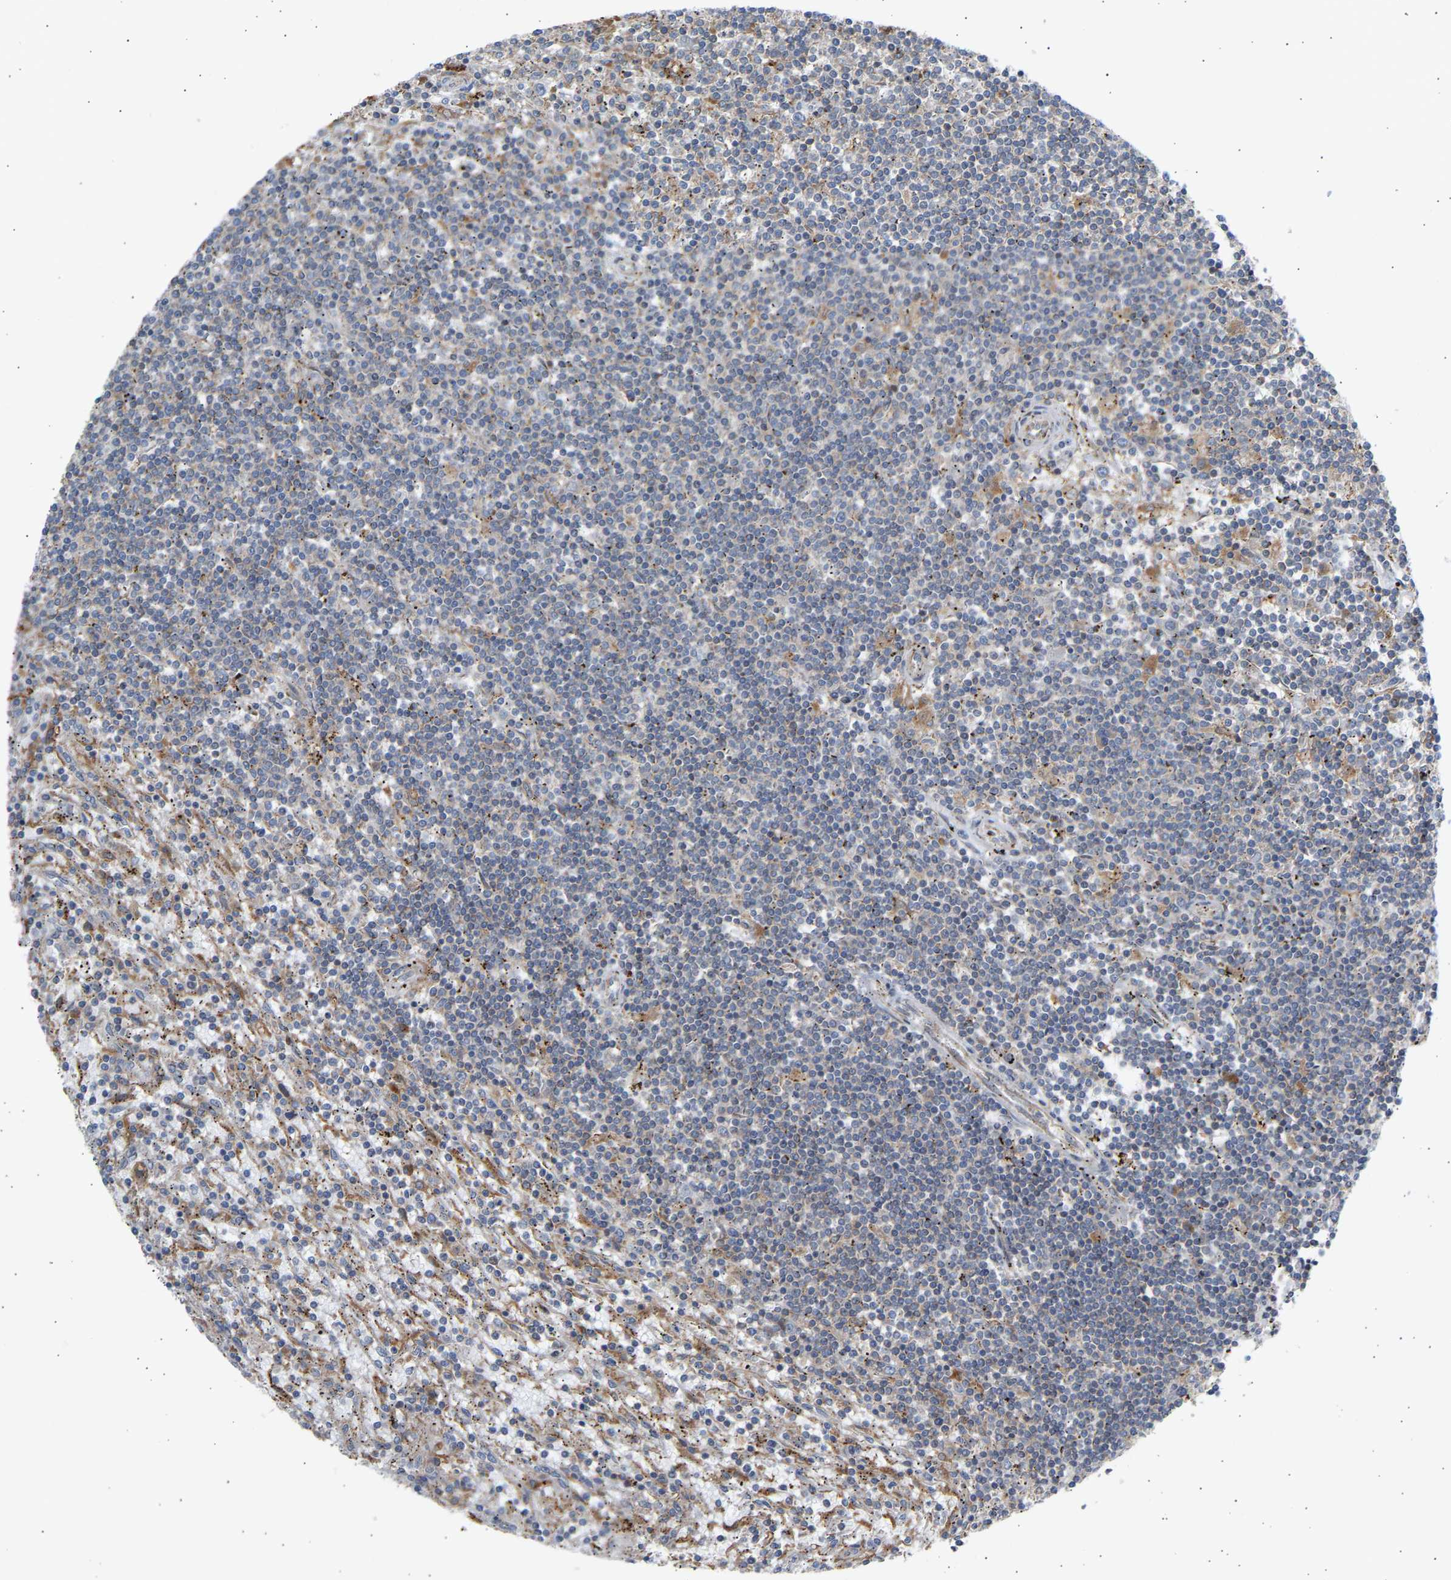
{"staining": {"intensity": "negative", "quantity": "none", "location": "none"}, "tissue": "lymphoma", "cell_type": "Tumor cells", "image_type": "cancer", "snomed": [{"axis": "morphology", "description": "Malignant lymphoma, non-Hodgkin's type, Low grade"}, {"axis": "topography", "description": "Spleen"}], "caption": "A micrograph of lymphoma stained for a protein demonstrates no brown staining in tumor cells.", "gene": "GCN1", "patient": {"sex": "male", "age": 76}}